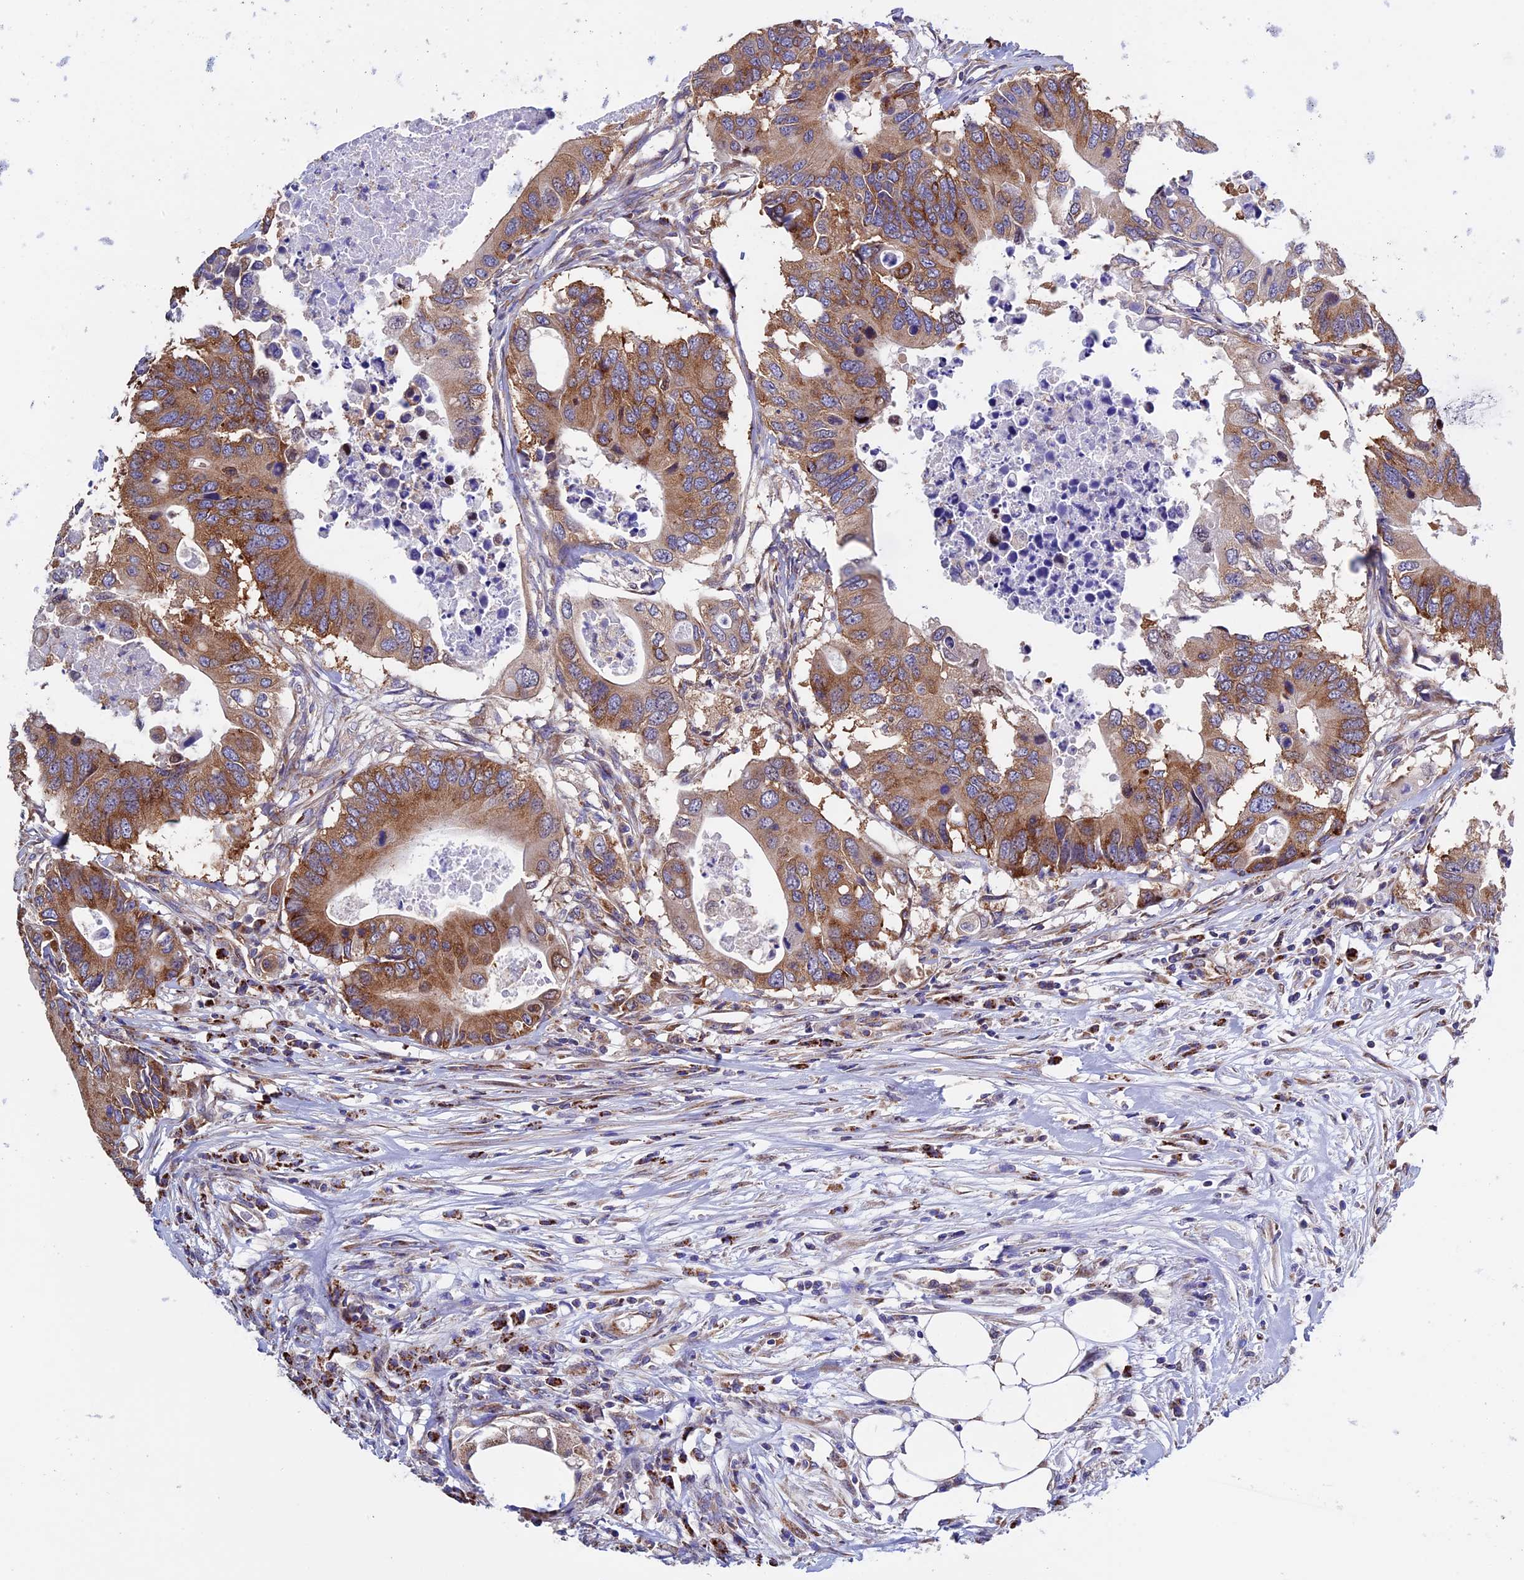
{"staining": {"intensity": "moderate", "quantity": ">75%", "location": "cytoplasmic/membranous"}, "tissue": "colorectal cancer", "cell_type": "Tumor cells", "image_type": "cancer", "snomed": [{"axis": "morphology", "description": "Adenocarcinoma, NOS"}, {"axis": "topography", "description": "Colon"}], "caption": "This is an image of immunohistochemistry (IHC) staining of colorectal cancer (adenocarcinoma), which shows moderate staining in the cytoplasmic/membranous of tumor cells.", "gene": "SLC9A5", "patient": {"sex": "male", "age": 71}}